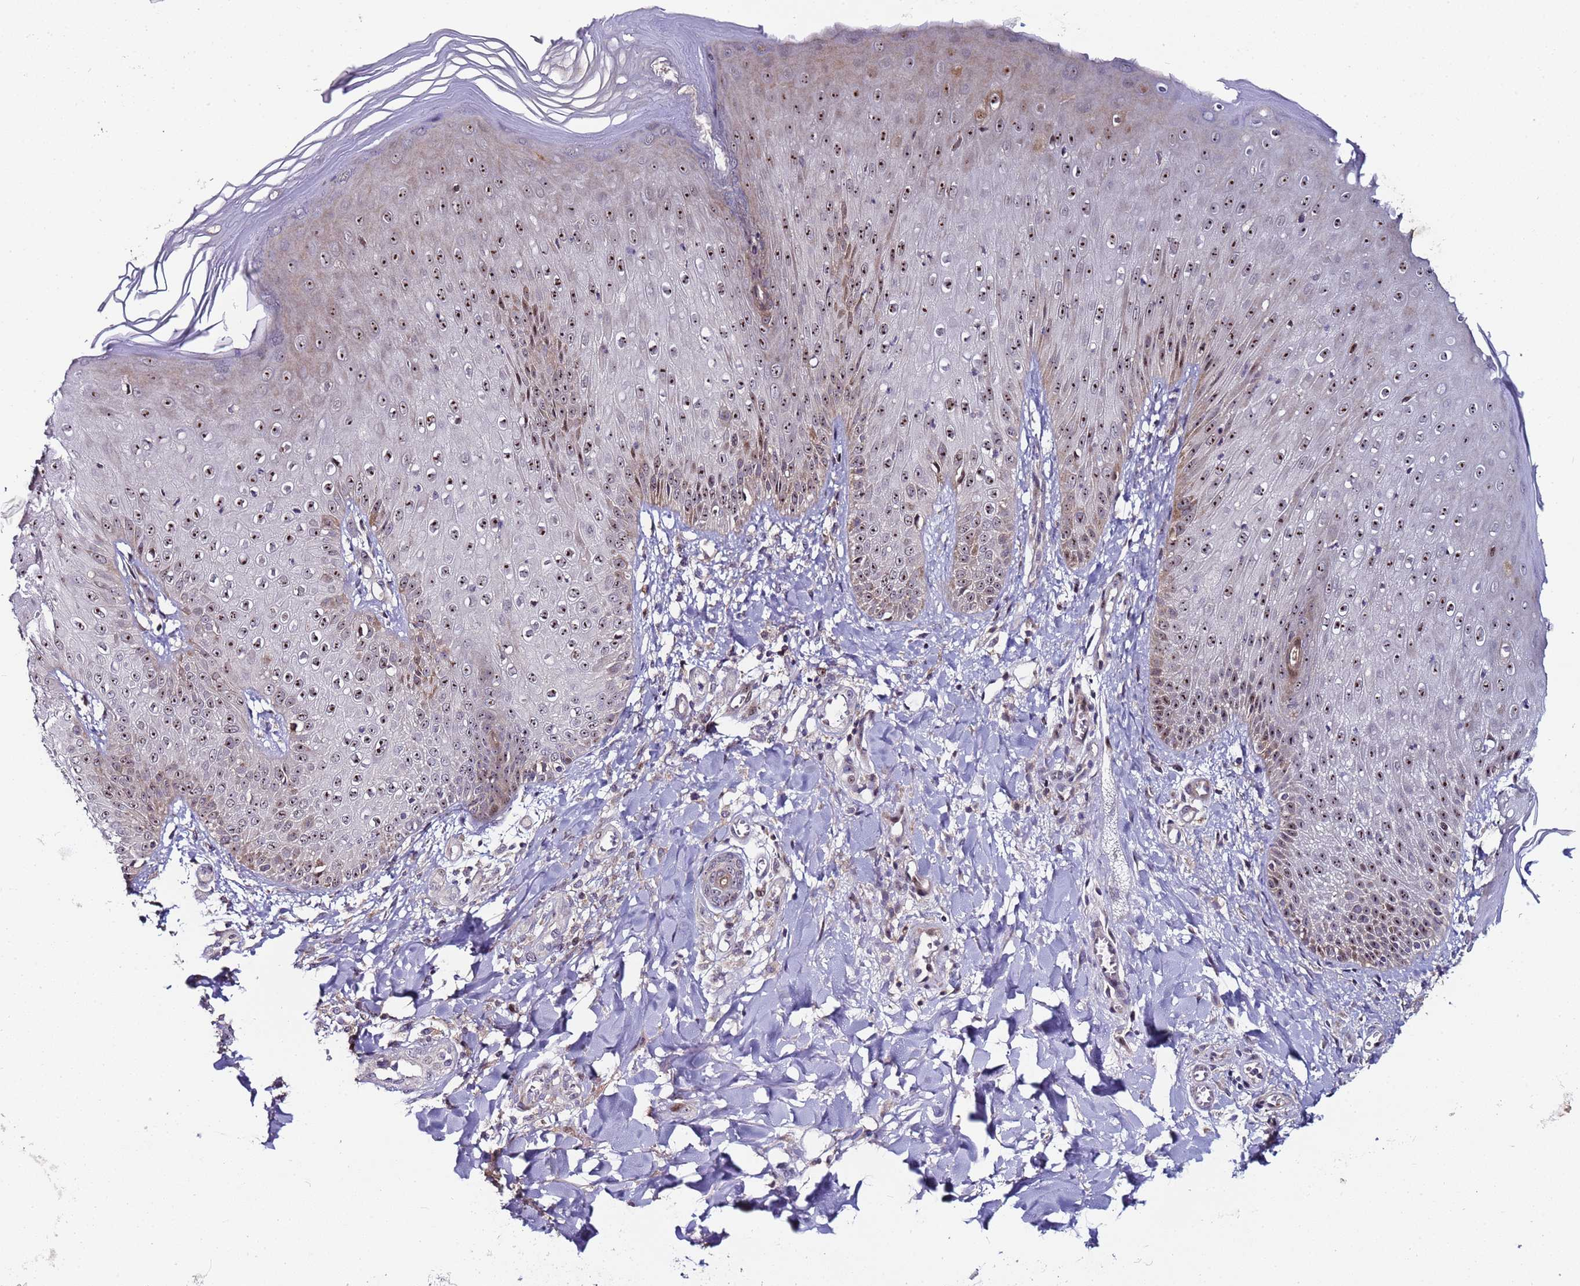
{"staining": {"intensity": "strong", "quantity": ">75%", "location": "nuclear"}, "tissue": "skin", "cell_type": "Epidermal cells", "image_type": "normal", "snomed": [{"axis": "morphology", "description": "Normal tissue, NOS"}, {"axis": "morphology", "description": "Inflammation, NOS"}, {"axis": "topography", "description": "Soft tissue"}, {"axis": "topography", "description": "Anal"}], "caption": "Brown immunohistochemical staining in normal skin demonstrates strong nuclear staining in about >75% of epidermal cells. (Brightfield microscopy of DAB IHC at high magnification).", "gene": "KRI1", "patient": {"sex": "female", "age": 15}}